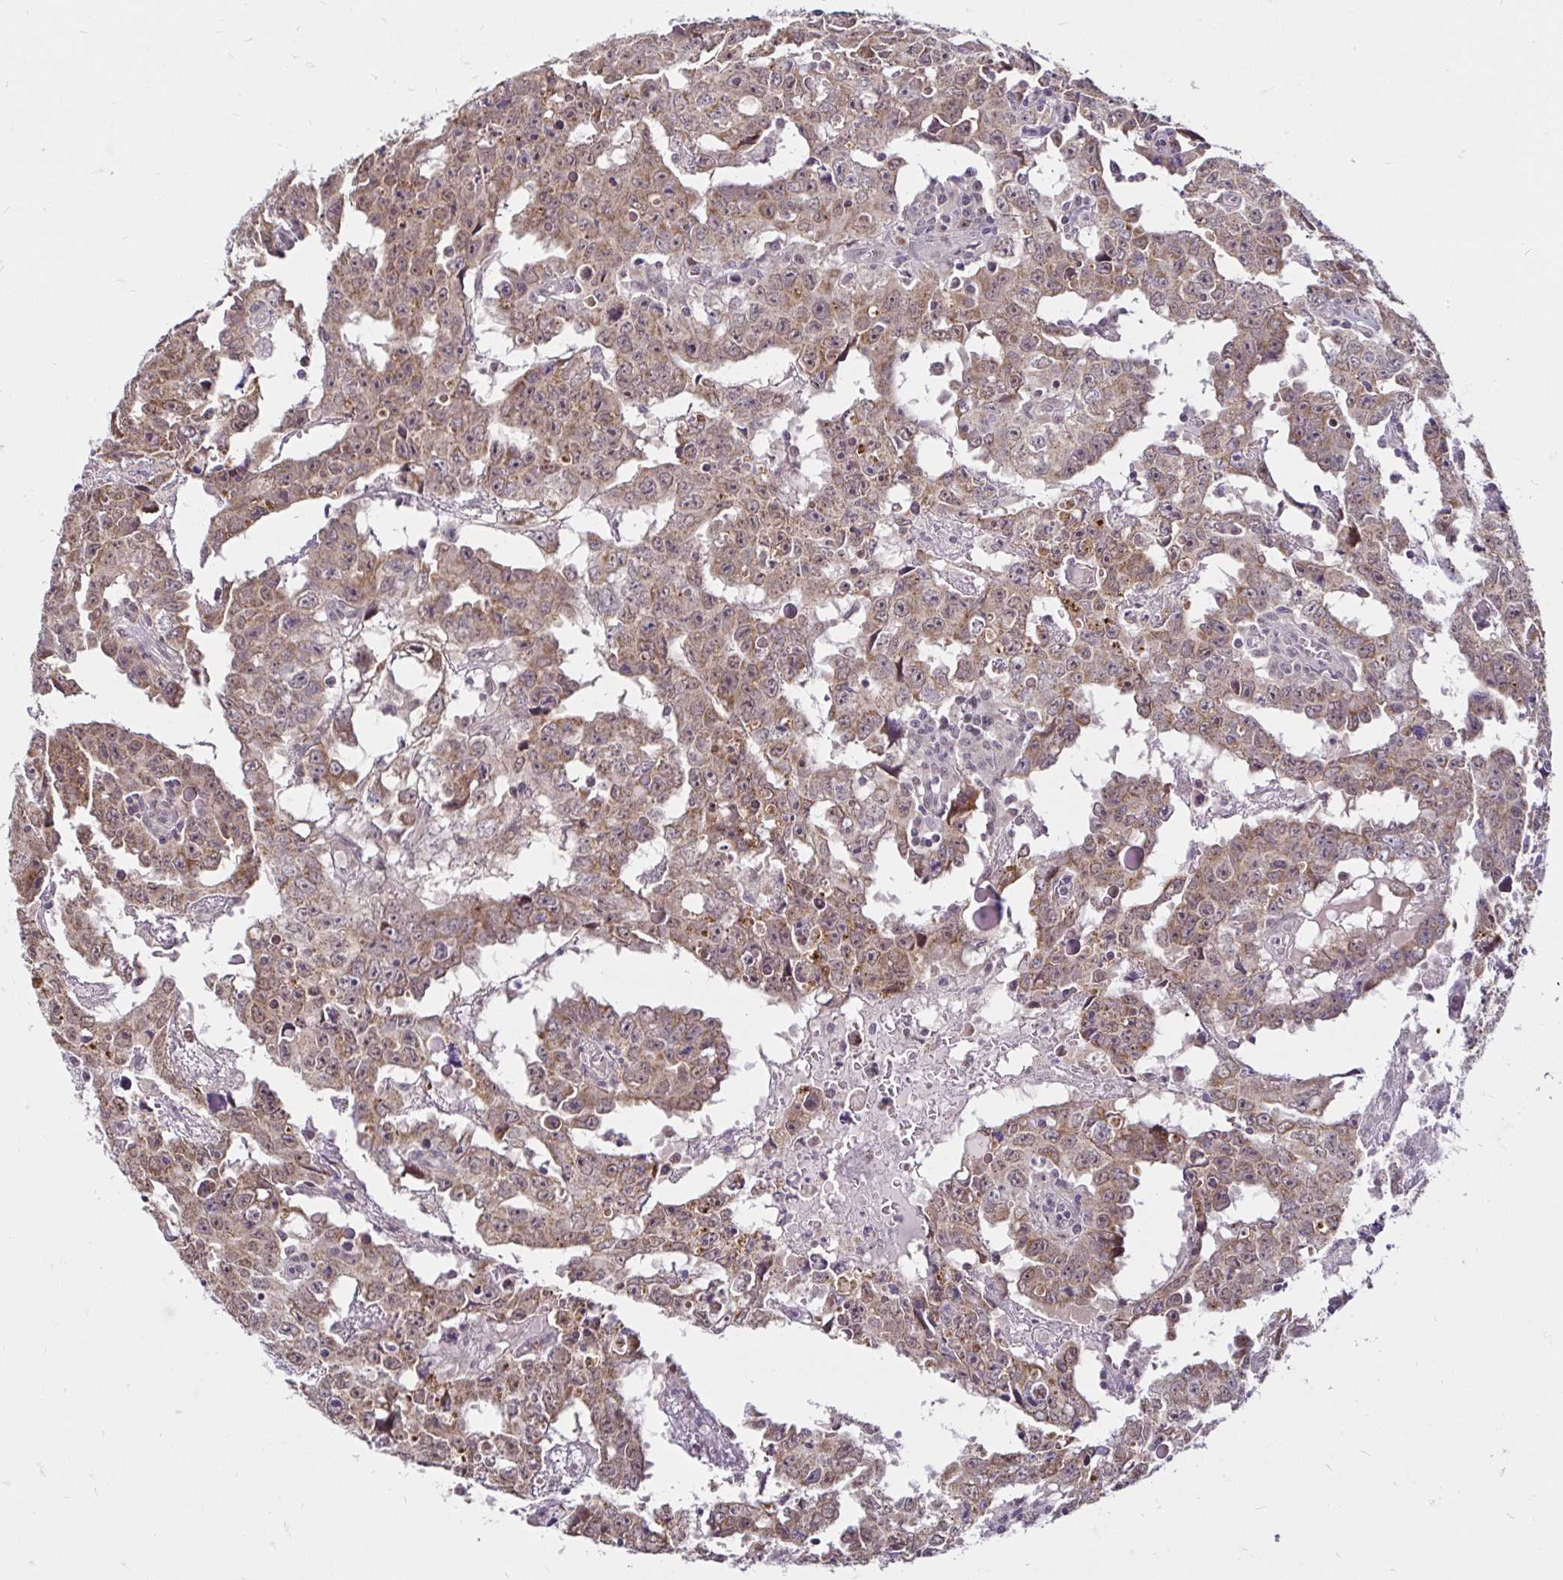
{"staining": {"intensity": "moderate", "quantity": ">75%", "location": "cytoplasmic/membranous"}, "tissue": "testis cancer", "cell_type": "Tumor cells", "image_type": "cancer", "snomed": [{"axis": "morphology", "description": "Carcinoma, Embryonal, NOS"}, {"axis": "topography", "description": "Testis"}], "caption": "Protein staining shows moderate cytoplasmic/membranous expression in about >75% of tumor cells in testis embryonal carcinoma. Ihc stains the protein of interest in brown and the nuclei are stained blue.", "gene": "TIMM50", "patient": {"sex": "male", "age": 22}}